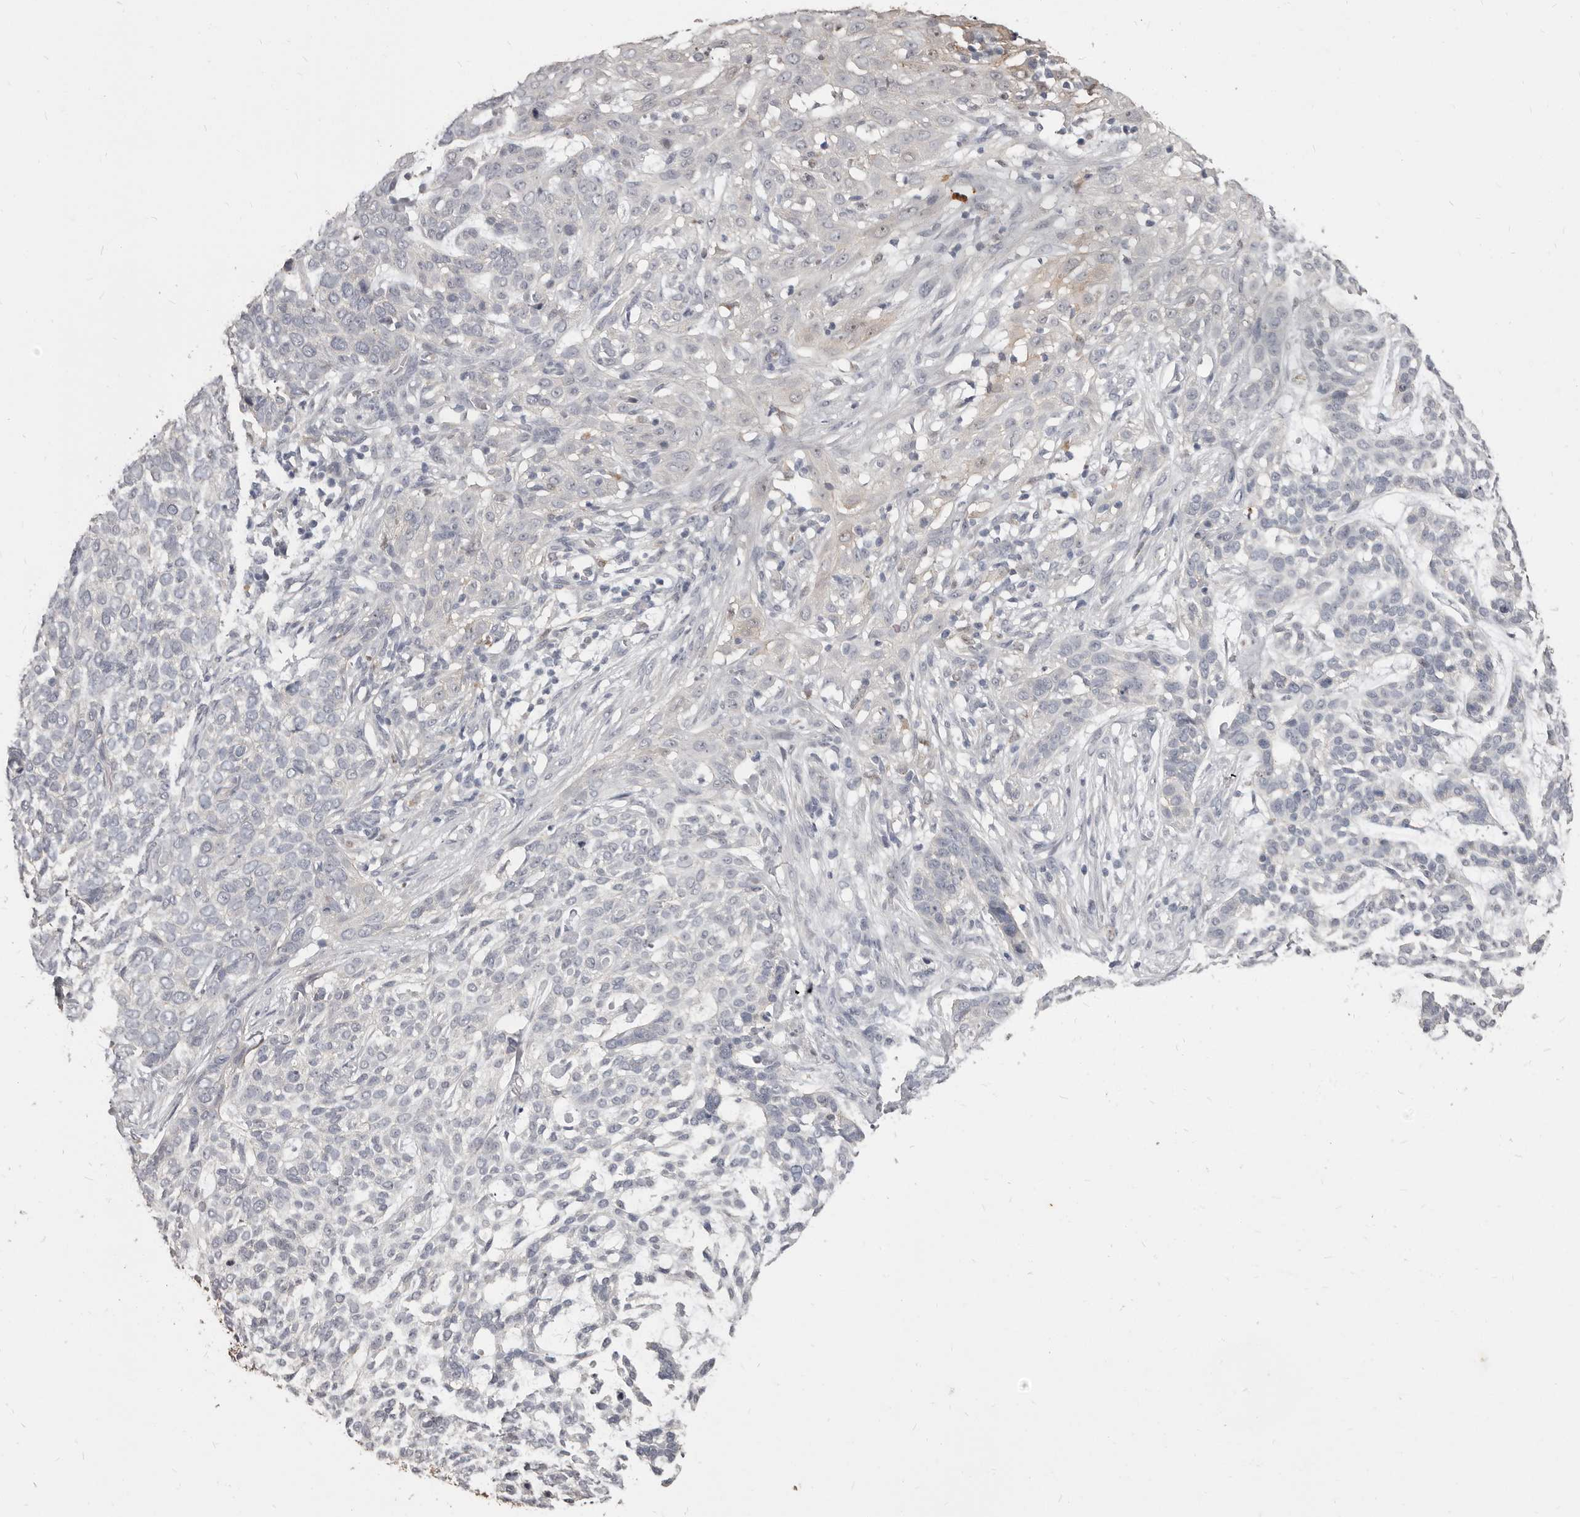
{"staining": {"intensity": "negative", "quantity": "none", "location": "none"}, "tissue": "skin cancer", "cell_type": "Tumor cells", "image_type": "cancer", "snomed": [{"axis": "morphology", "description": "Basal cell carcinoma"}, {"axis": "topography", "description": "Skin"}], "caption": "Histopathology image shows no significant protein staining in tumor cells of skin basal cell carcinoma.", "gene": "GPR157", "patient": {"sex": "female", "age": 64}}